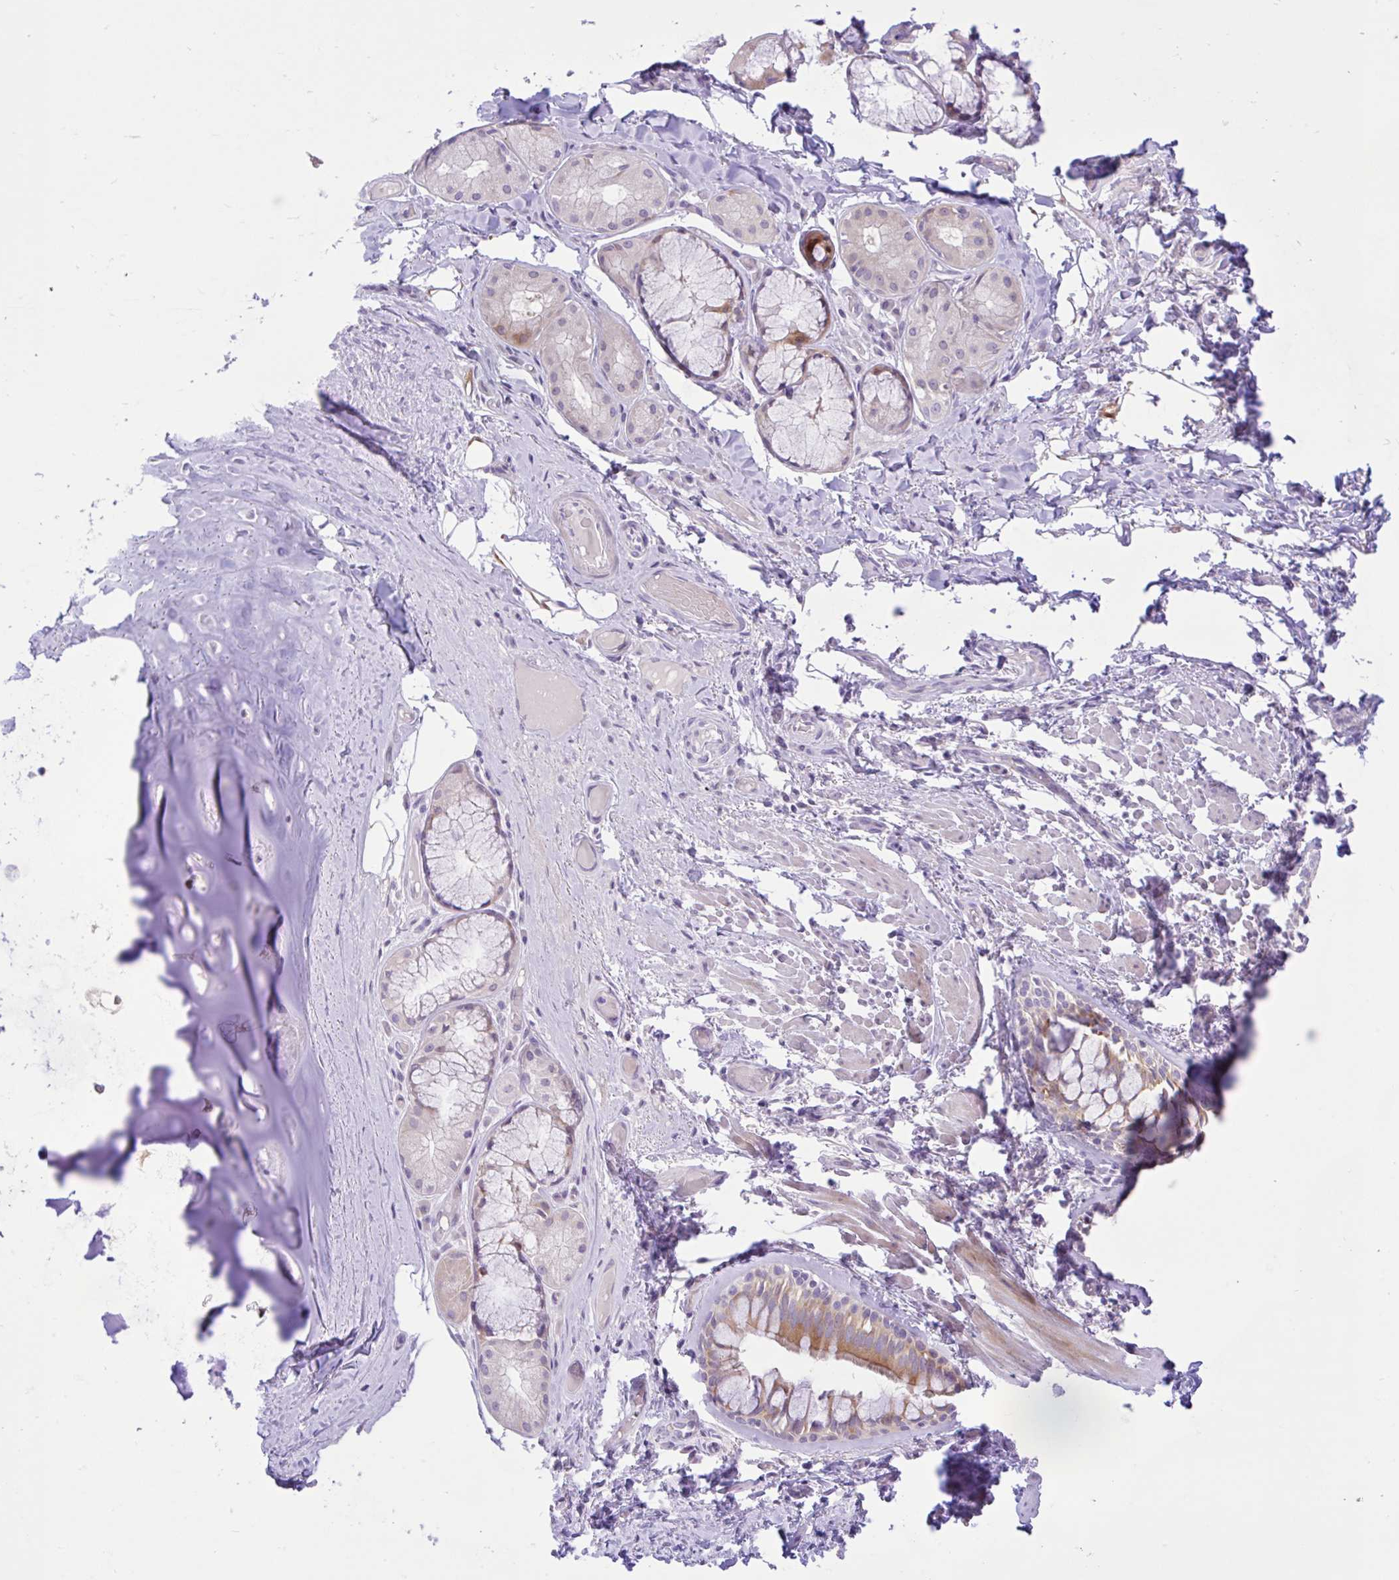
{"staining": {"intensity": "negative", "quantity": "none", "location": "none"}, "tissue": "adipose tissue", "cell_type": "Adipocytes", "image_type": "normal", "snomed": [{"axis": "morphology", "description": "Normal tissue, NOS"}, {"axis": "topography", "description": "Cartilage tissue"}, {"axis": "topography", "description": "Bronchus"}], "caption": "Adipocytes show no significant protein staining in benign adipose tissue. The staining was performed using DAB to visualize the protein expression in brown, while the nuclei were stained in blue with hematoxylin (Magnification: 20x).", "gene": "ZNF101", "patient": {"sex": "male", "age": 64}}